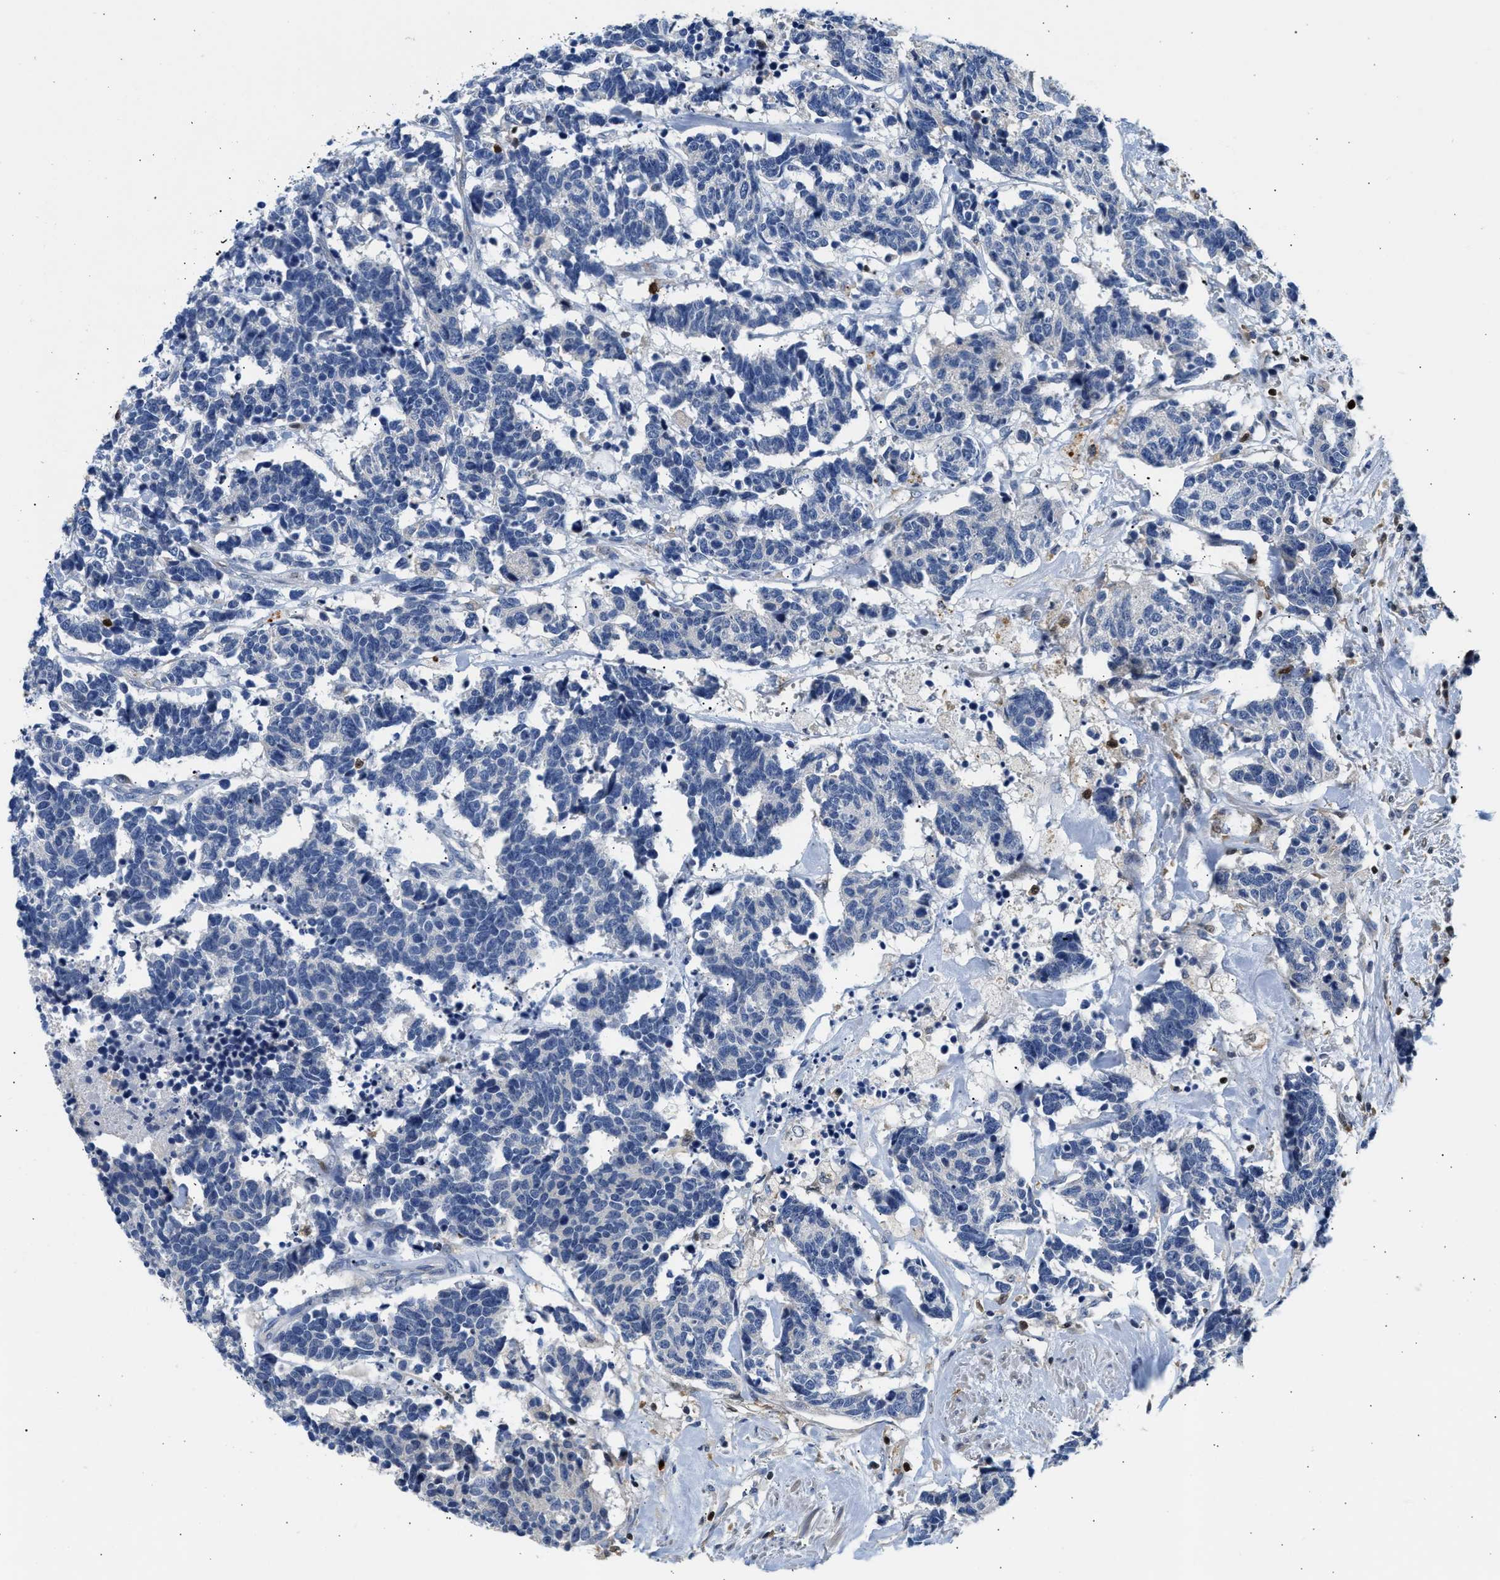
{"staining": {"intensity": "negative", "quantity": "none", "location": "none"}, "tissue": "carcinoid", "cell_type": "Tumor cells", "image_type": "cancer", "snomed": [{"axis": "morphology", "description": "Carcinoma, NOS"}, {"axis": "morphology", "description": "Carcinoid, malignant, NOS"}, {"axis": "topography", "description": "Urinary bladder"}], "caption": "Immunohistochemistry (IHC) image of carcinoid stained for a protein (brown), which shows no expression in tumor cells.", "gene": "SLIT2", "patient": {"sex": "male", "age": 57}}